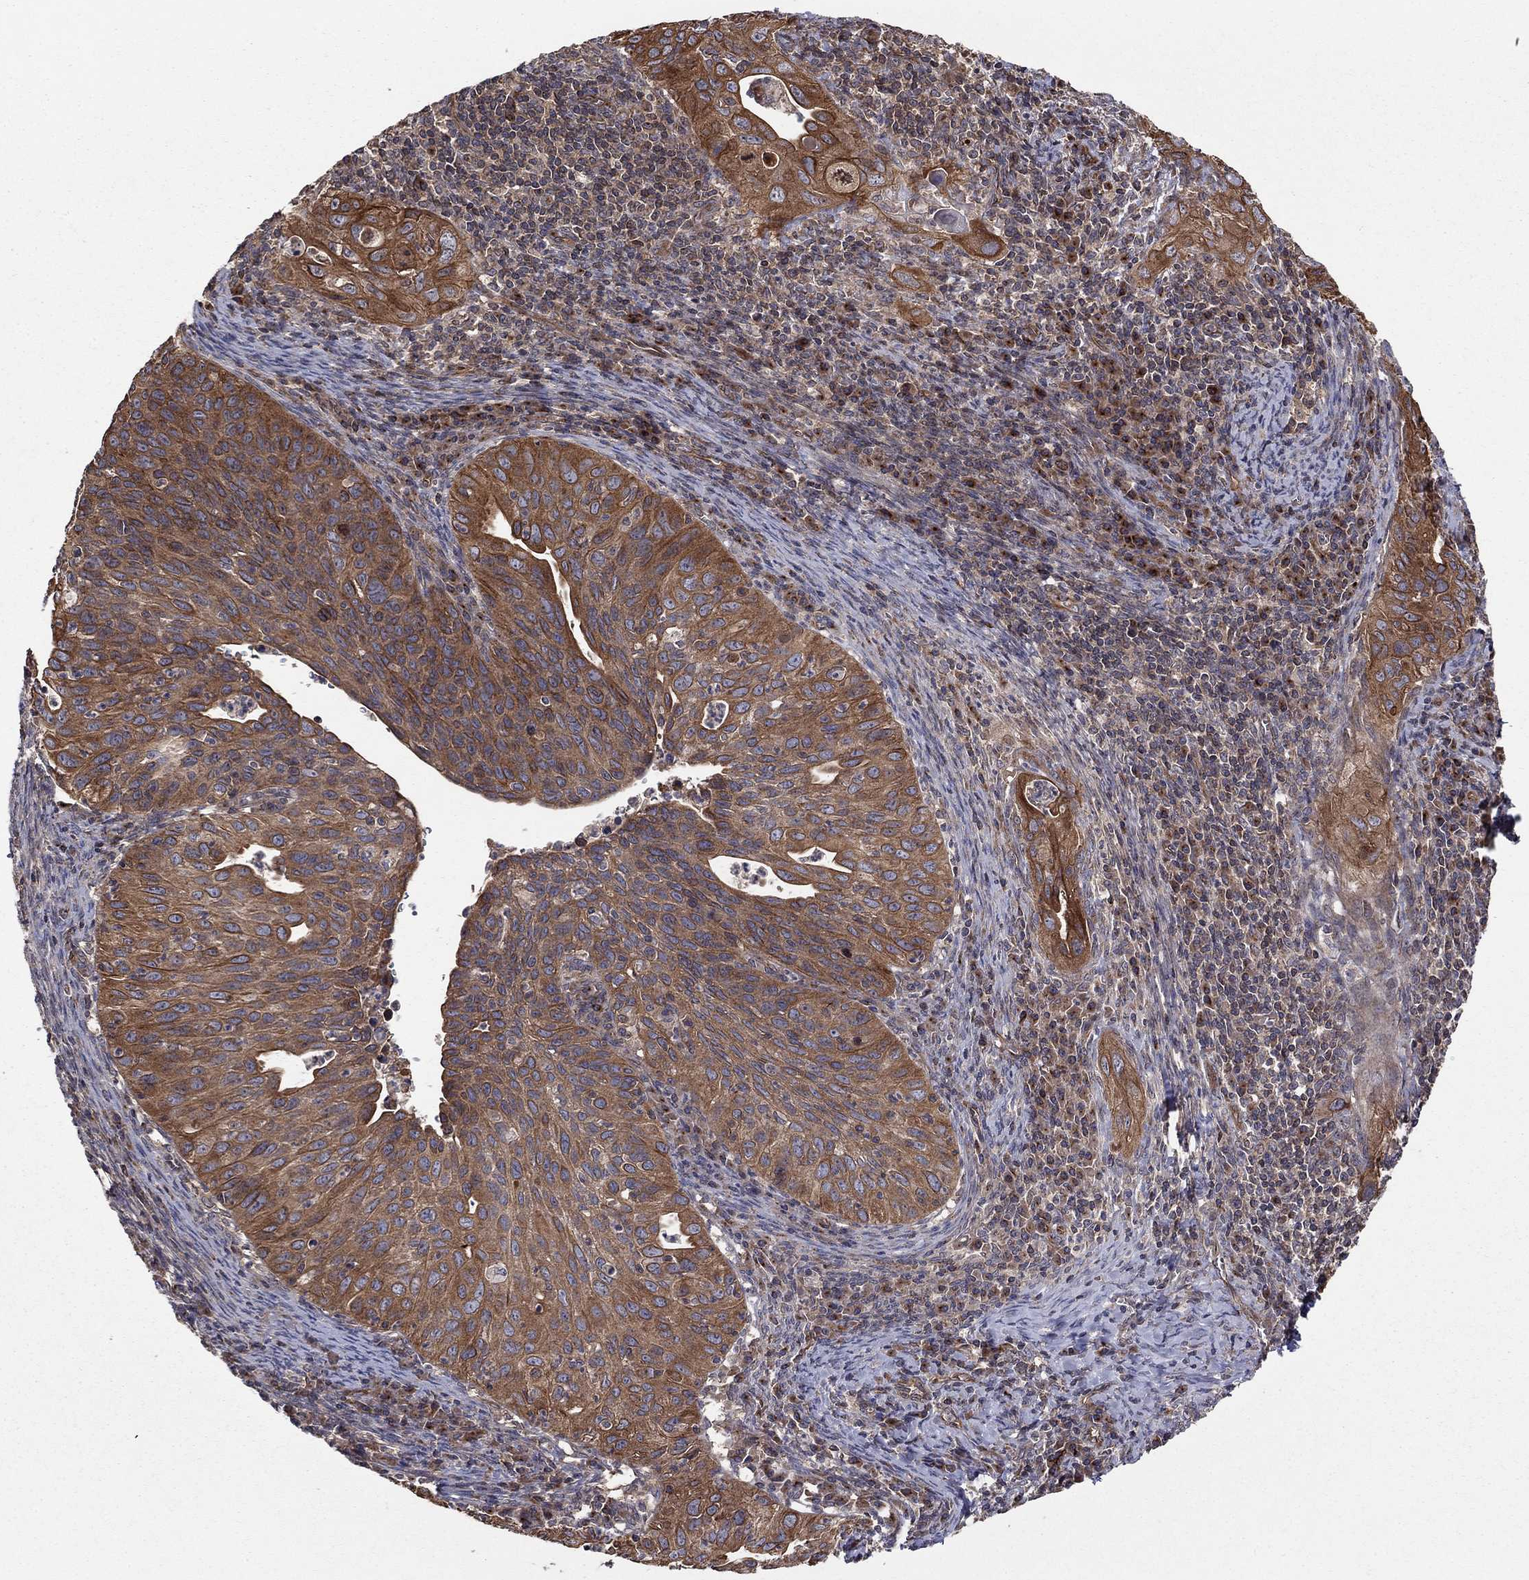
{"staining": {"intensity": "strong", "quantity": ">75%", "location": "cytoplasmic/membranous"}, "tissue": "cervical cancer", "cell_type": "Tumor cells", "image_type": "cancer", "snomed": [{"axis": "morphology", "description": "Squamous cell carcinoma, NOS"}, {"axis": "topography", "description": "Cervix"}], "caption": "Protein staining of cervical squamous cell carcinoma tissue exhibits strong cytoplasmic/membranous positivity in about >75% of tumor cells.", "gene": "BMERB1", "patient": {"sex": "female", "age": 26}}